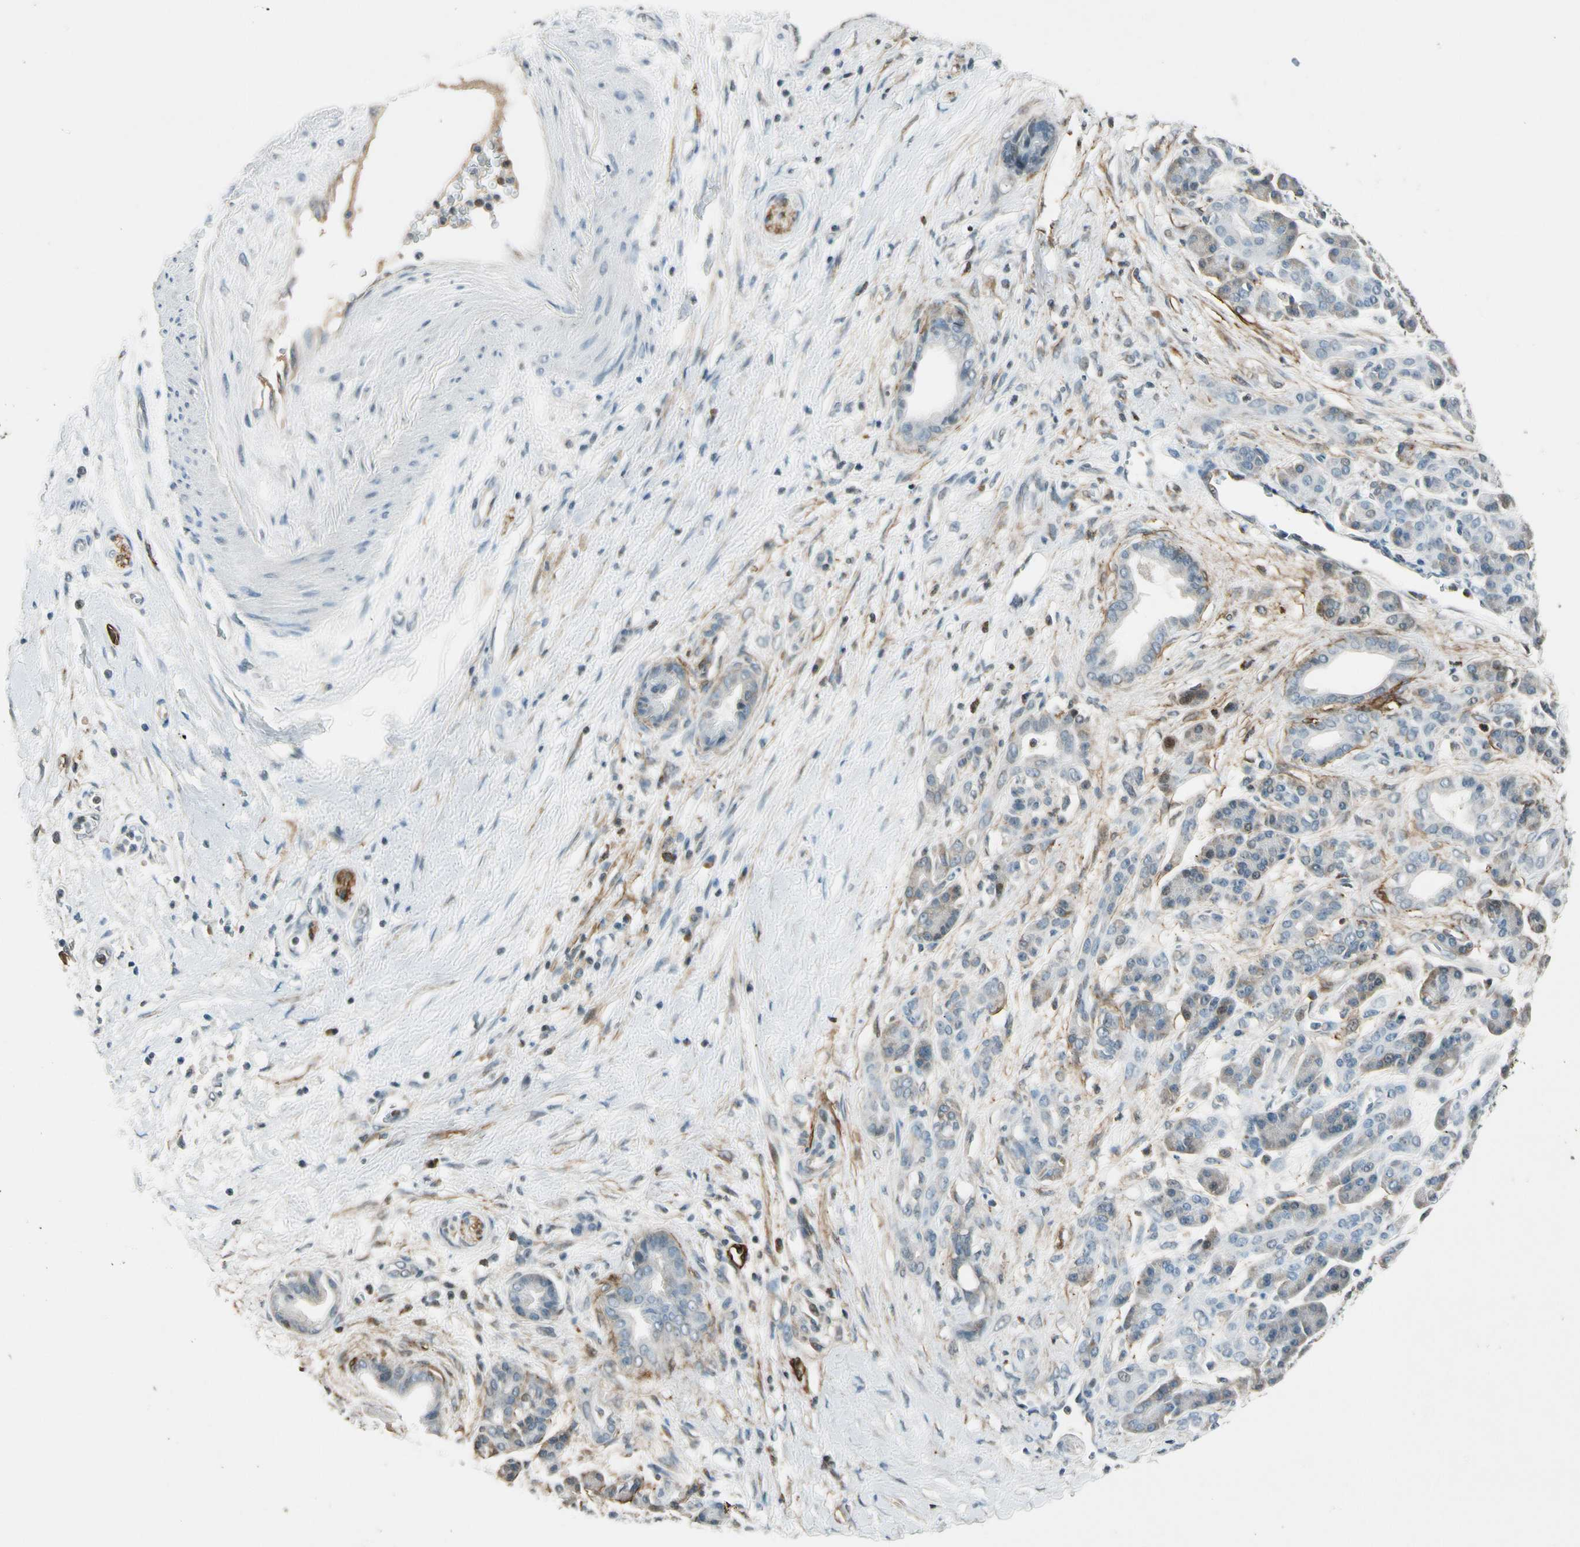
{"staining": {"intensity": "negative", "quantity": "none", "location": "none"}, "tissue": "pancreatic cancer", "cell_type": "Tumor cells", "image_type": "cancer", "snomed": [{"axis": "morphology", "description": "Adenocarcinoma, NOS"}, {"axis": "topography", "description": "Pancreas"}], "caption": "High magnification brightfield microscopy of pancreatic adenocarcinoma stained with DAB (3,3'-diaminobenzidine) (brown) and counterstained with hematoxylin (blue): tumor cells show no significant staining.", "gene": "PDPN", "patient": {"sex": "male", "age": 59}}